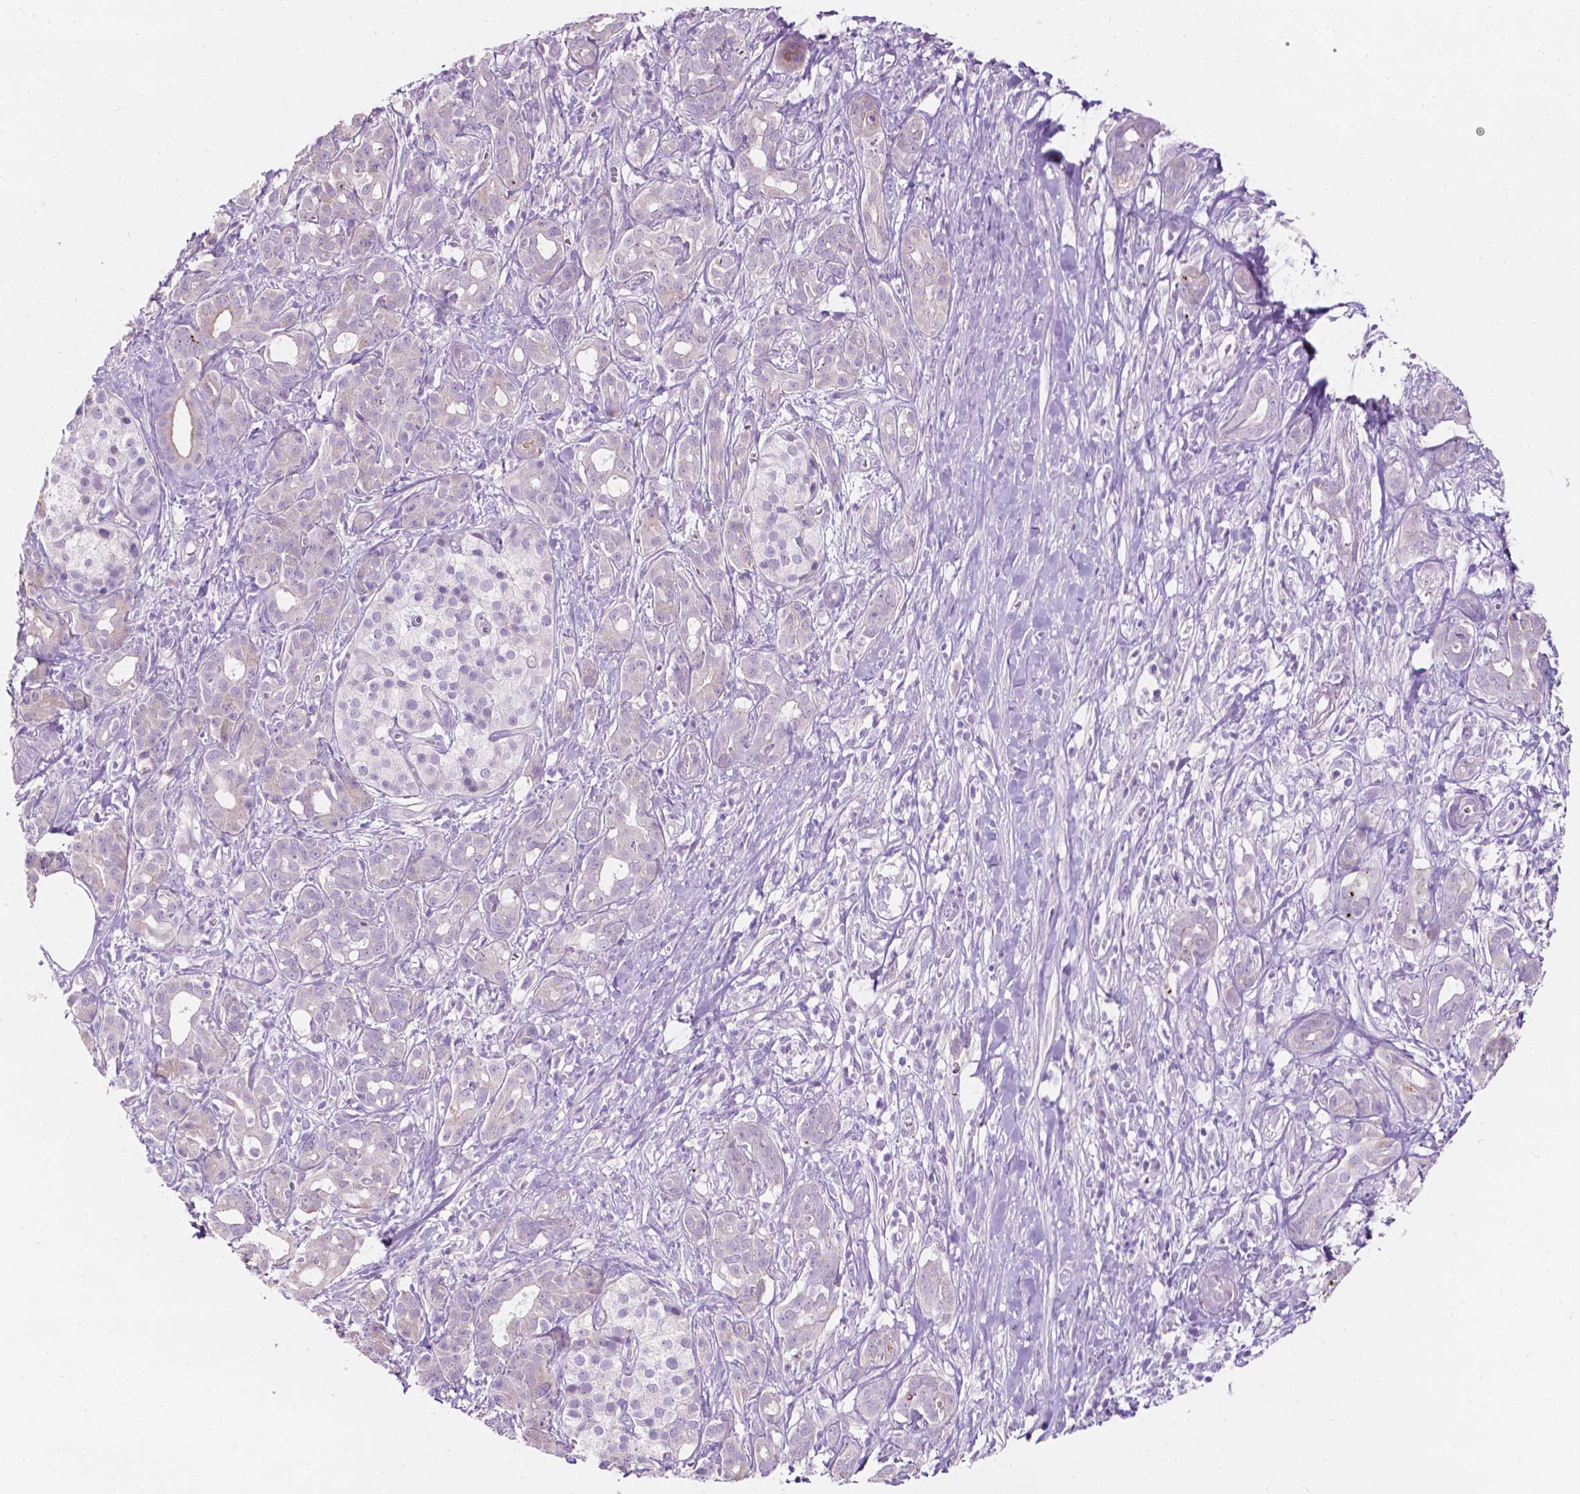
{"staining": {"intensity": "moderate", "quantity": "<25%", "location": "cytoplasmic/membranous"}, "tissue": "pancreatic cancer", "cell_type": "Tumor cells", "image_type": "cancer", "snomed": [{"axis": "morphology", "description": "Adenocarcinoma, NOS"}, {"axis": "topography", "description": "Pancreas"}], "caption": "Human adenocarcinoma (pancreatic) stained with a brown dye shows moderate cytoplasmic/membranous positive expression in about <25% of tumor cells.", "gene": "NOS1AP", "patient": {"sex": "male", "age": 61}}